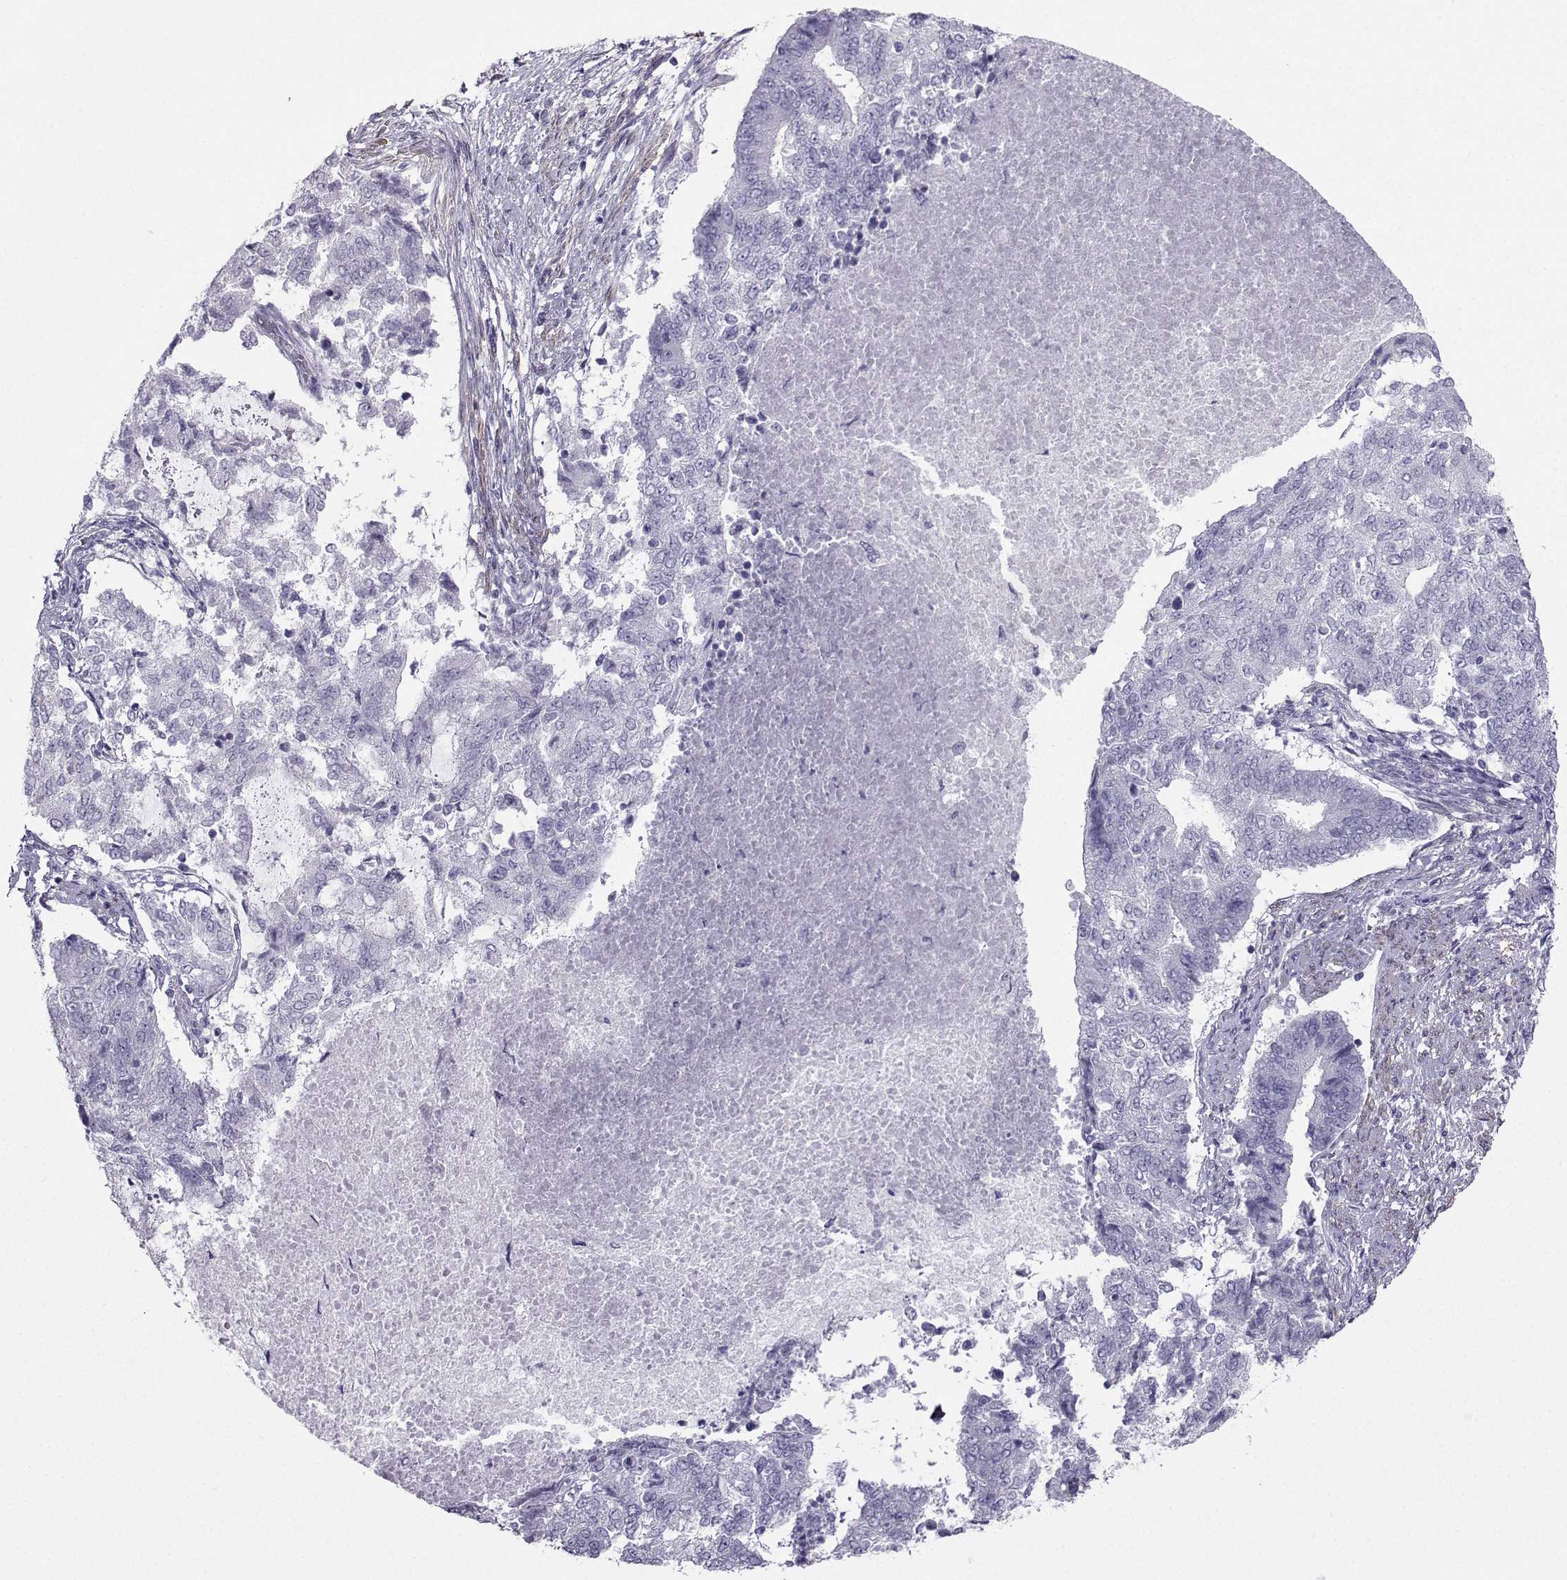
{"staining": {"intensity": "negative", "quantity": "none", "location": "none"}, "tissue": "endometrial cancer", "cell_type": "Tumor cells", "image_type": "cancer", "snomed": [{"axis": "morphology", "description": "Adenocarcinoma, NOS"}, {"axis": "topography", "description": "Endometrium"}], "caption": "IHC of human adenocarcinoma (endometrial) displays no expression in tumor cells. (Immunohistochemistry (ihc), brightfield microscopy, high magnification).", "gene": "KIF17", "patient": {"sex": "female", "age": 65}}